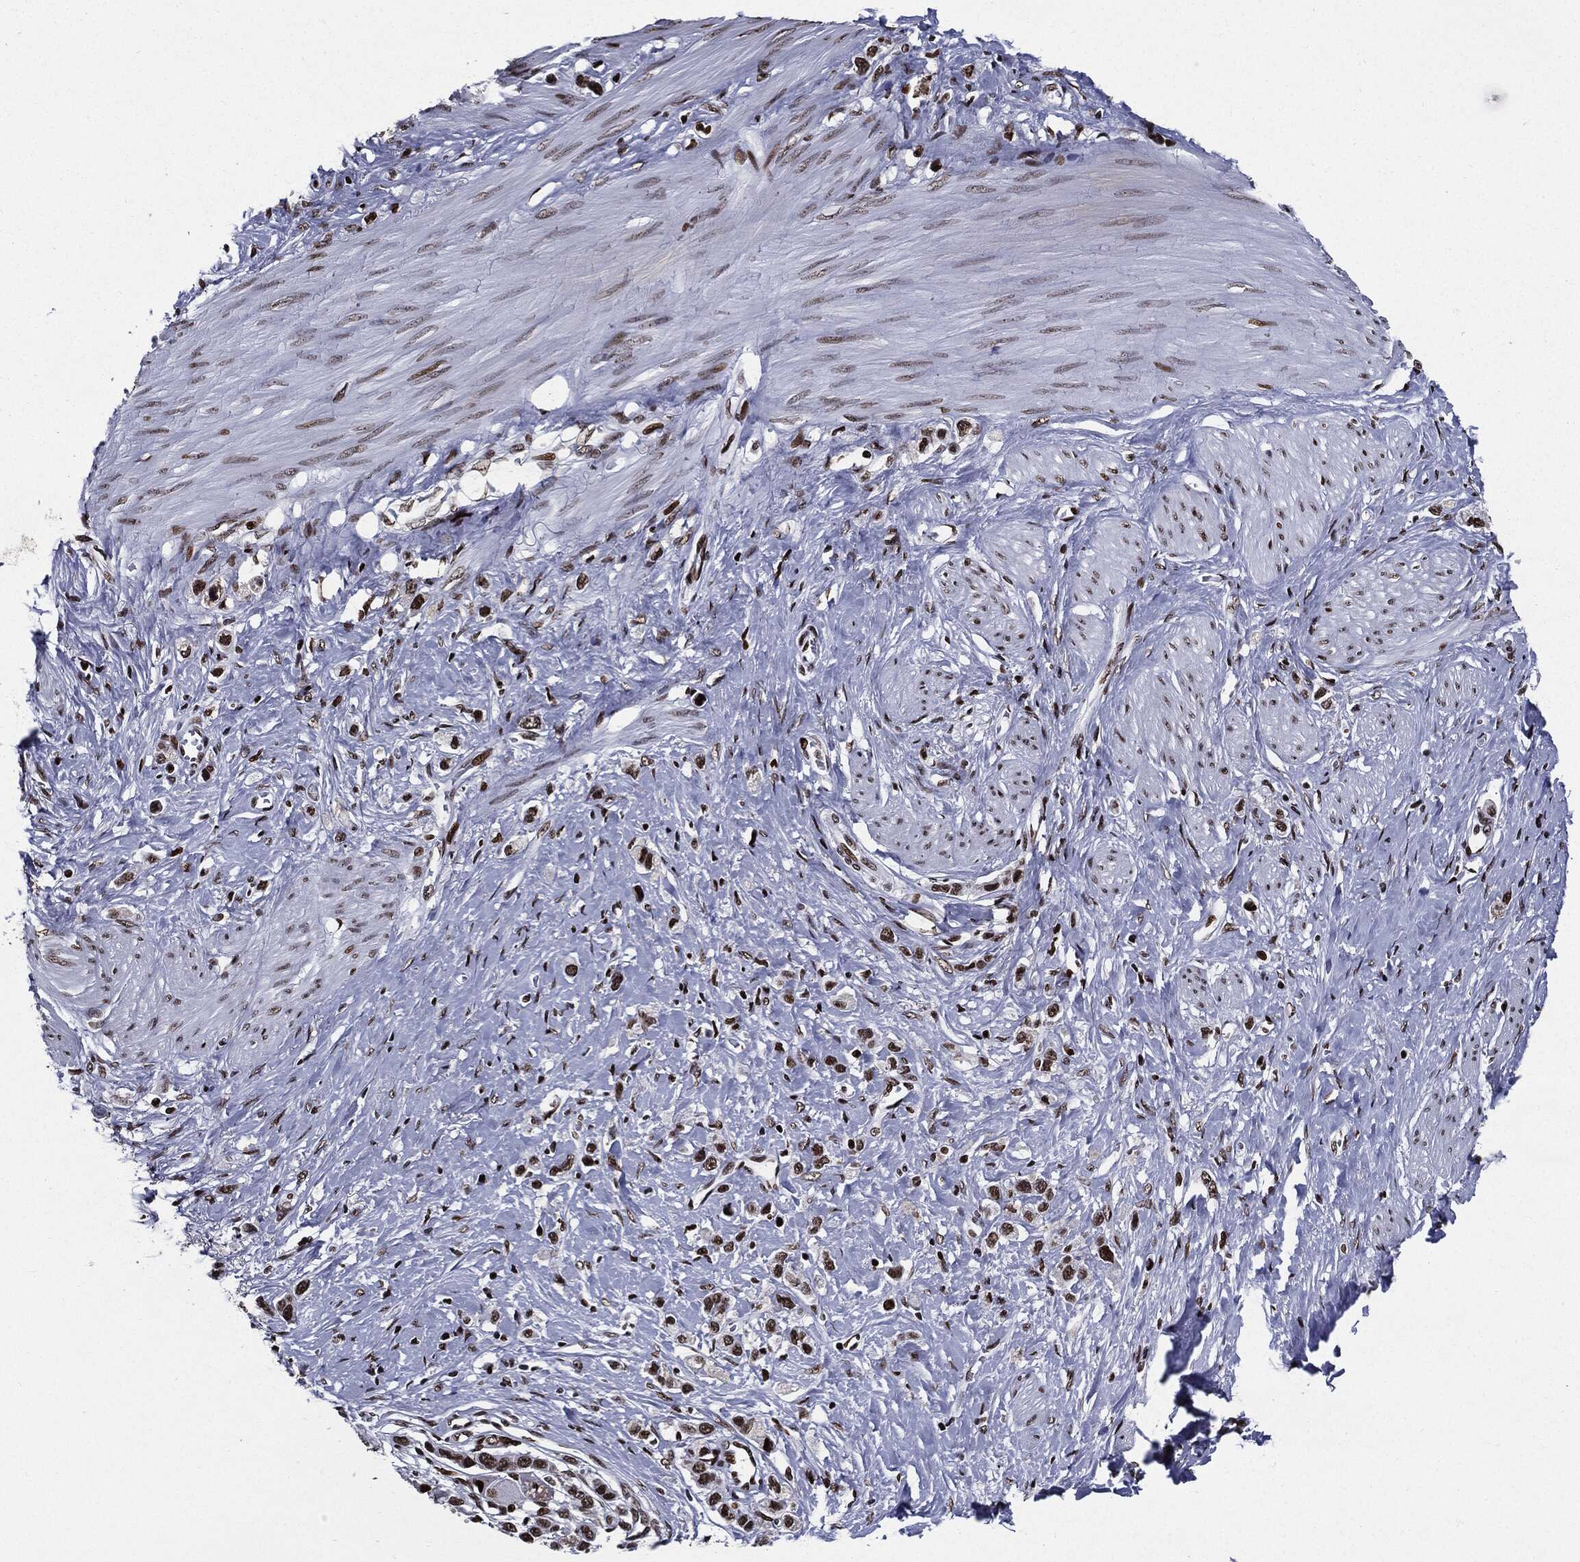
{"staining": {"intensity": "strong", "quantity": ">75%", "location": "nuclear"}, "tissue": "stomach cancer", "cell_type": "Tumor cells", "image_type": "cancer", "snomed": [{"axis": "morphology", "description": "Normal tissue, NOS"}, {"axis": "morphology", "description": "Adenocarcinoma, NOS"}, {"axis": "morphology", "description": "Adenocarcinoma, High grade"}, {"axis": "topography", "description": "Stomach, upper"}, {"axis": "topography", "description": "Stomach"}], "caption": "Stomach cancer was stained to show a protein in brown. There is high levels of strong nuclear positivity in approximately >75% of tumor cells.", "gene": "ZFP91", "patient": {"sex": "female", "age": 65}}